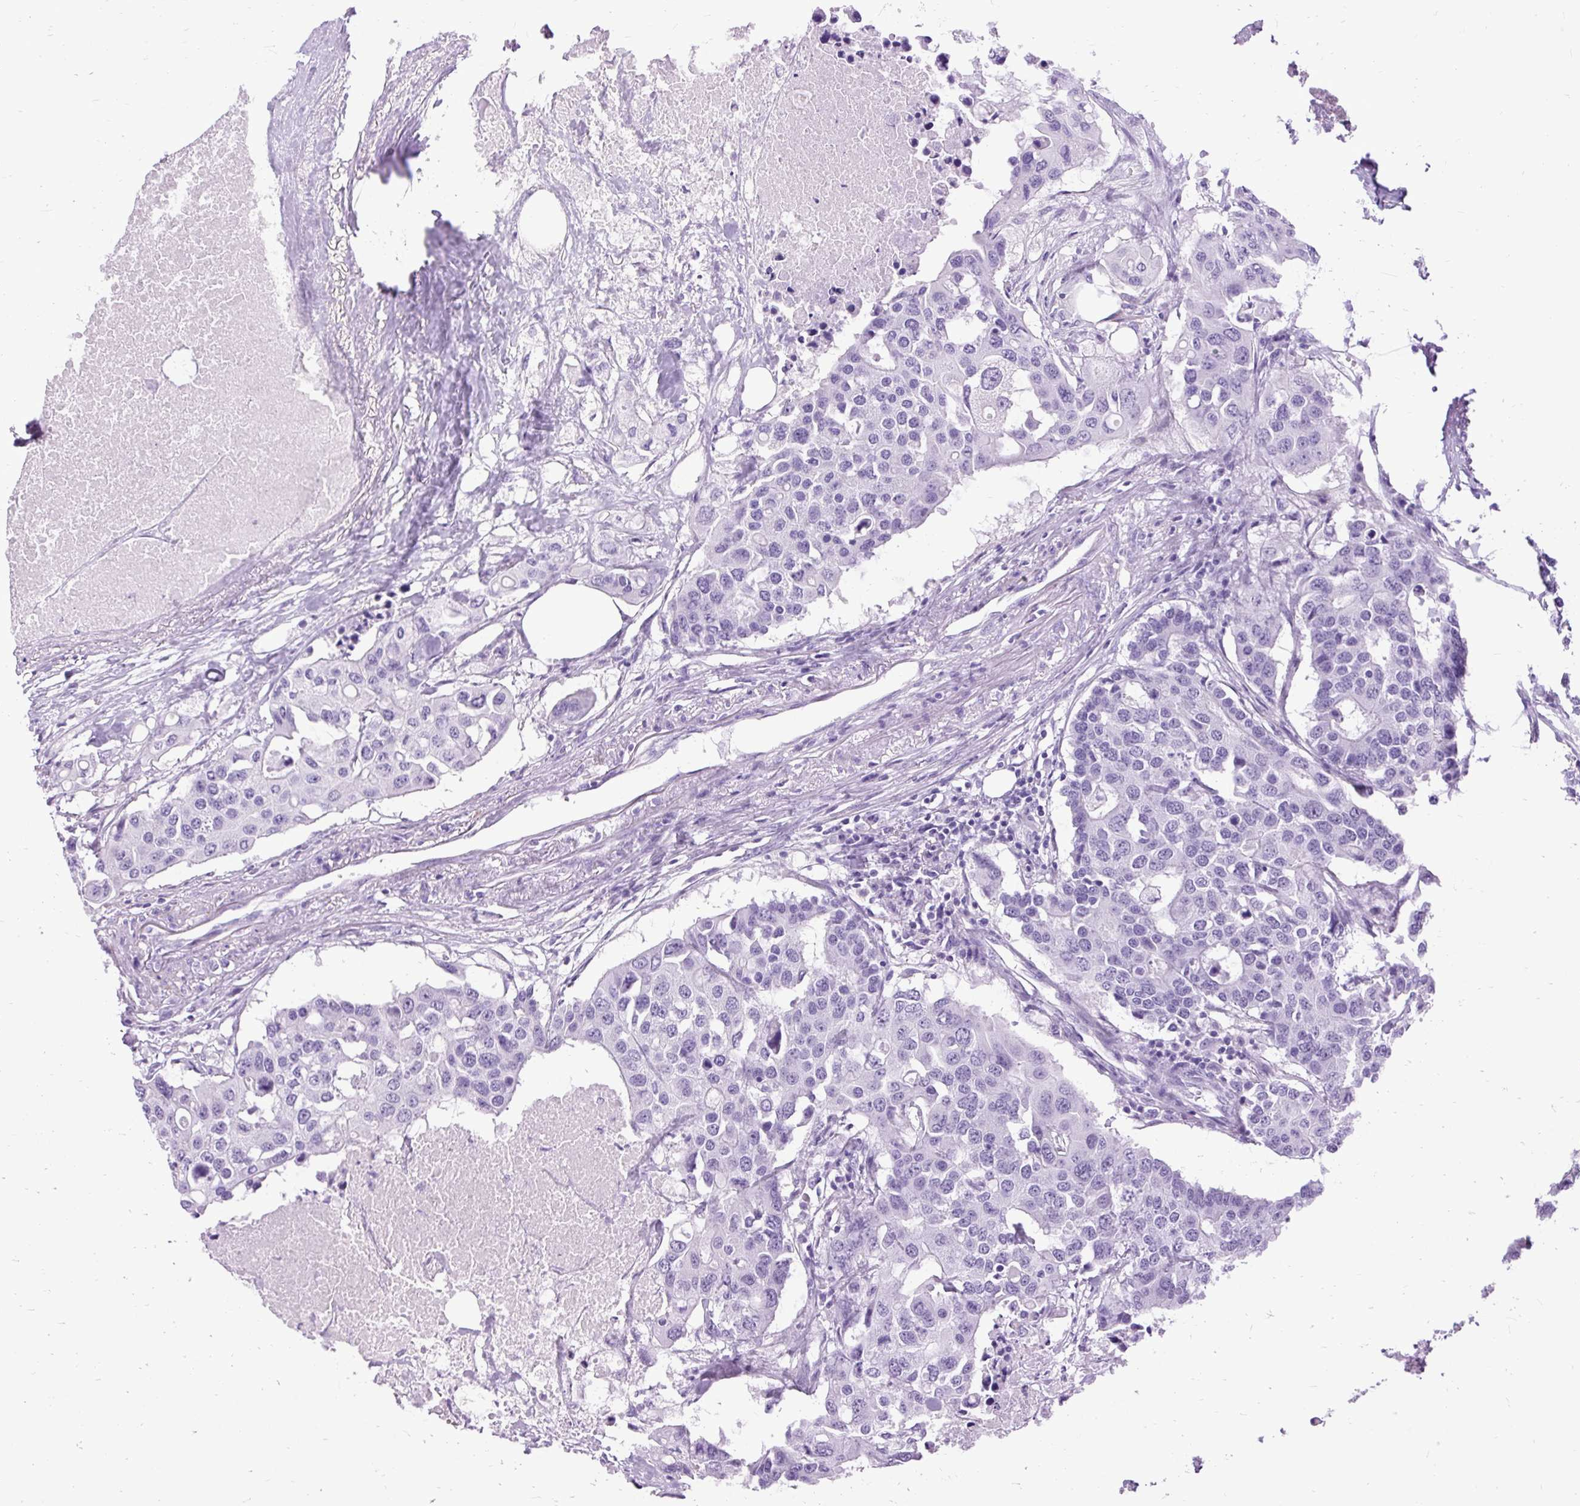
{"staining": {"intensity": "negative", "quantity": "none", "location": "none"}, "tissue": "colorectal cancer", "cell_type": "Tumor cells", "image_type": "cancer", "snomed": [{"axis": "morphology", "description": "Adenocarcinoma, NOS"}, {"axis": "topography", "description": "Colon"}], "caption": "IHC of colorectal adenocarcinoma reveals no positivity in tumor cells.", "gene": "DPP6", "patient": {"sex": "male", "age": 77}}